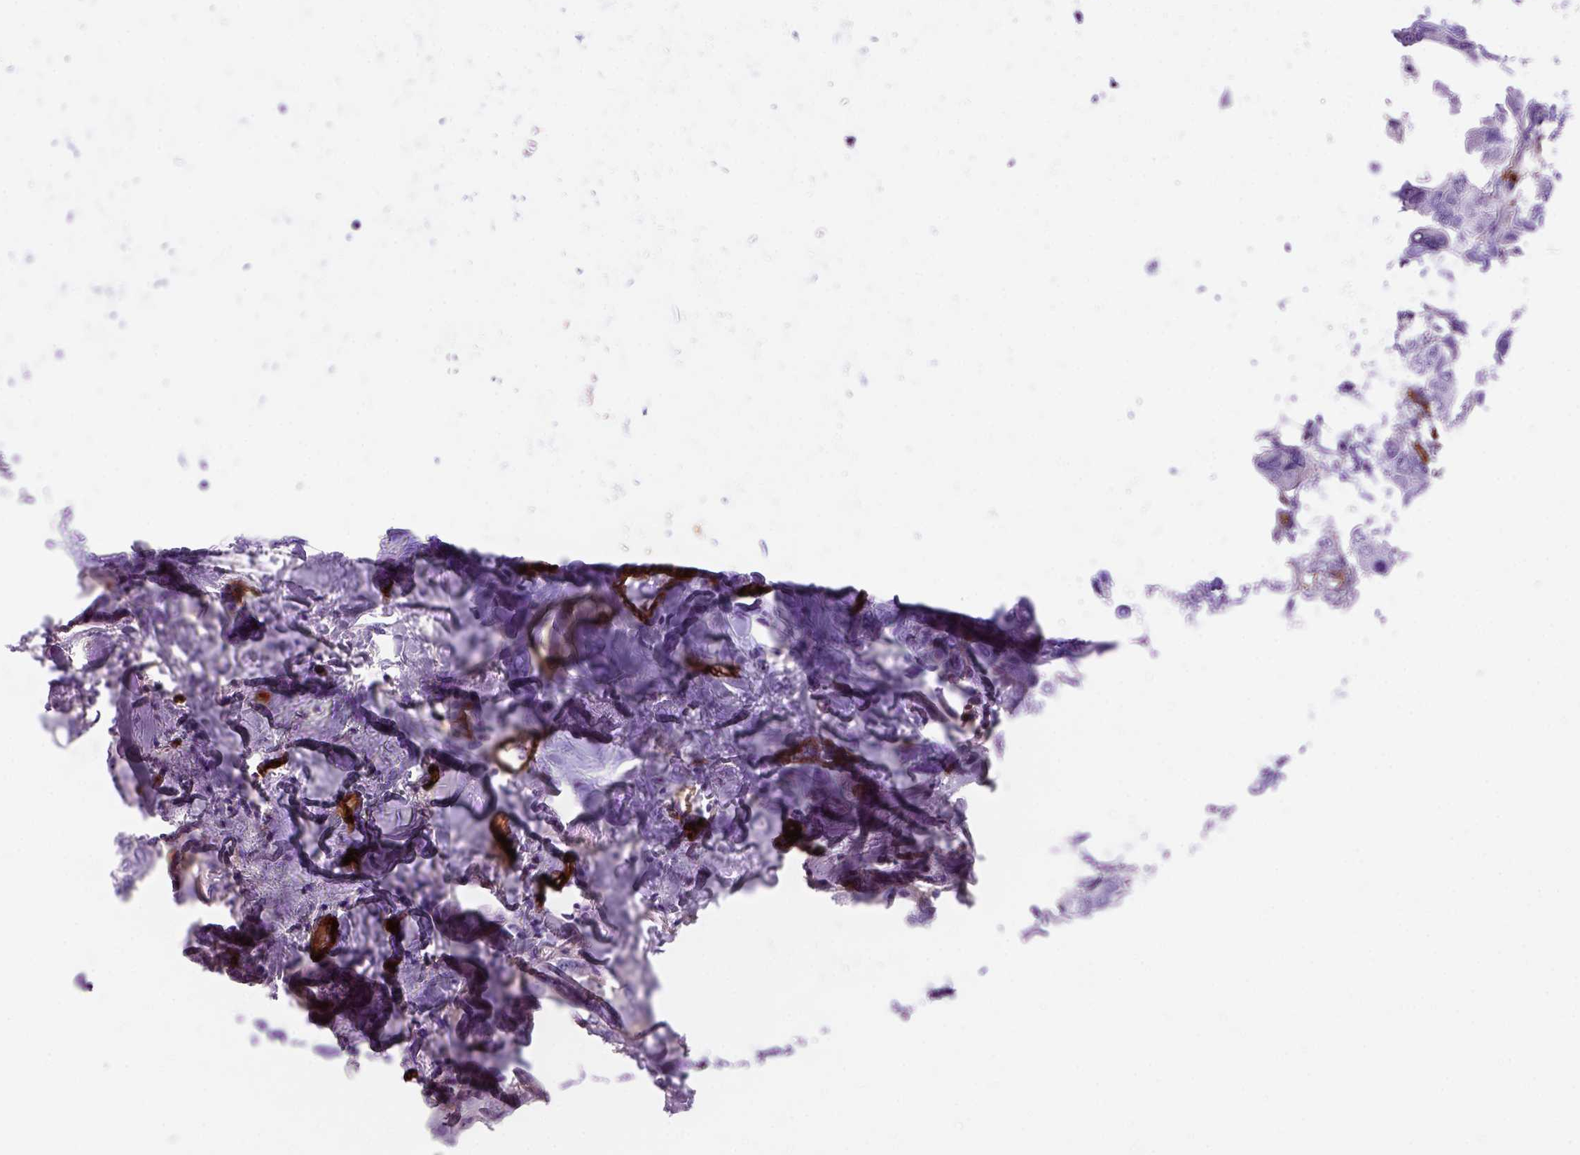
{"staining": {"intensity": "negative", "quantity": "none", "location": "none"}, "tissue": "breast cancer", "cell_type": "Tumor cells", "image_type": "cancer", "snomed": [{"axis": "morphology", "description": "Normal tissue, NOS"}, {"axis": "morphology", "description": "Duct carcinoma"}, {"axis": "topography", "description": "Breast"}], "caption": "Tumor cells are negative for protein expression in human invasive ductal carcinoma (breast). (DAB immunohistochemistry (IHC) with hematoxylin counter stain).", "gene": "ENG", "patient": {"sex": "female", "age": 40}}